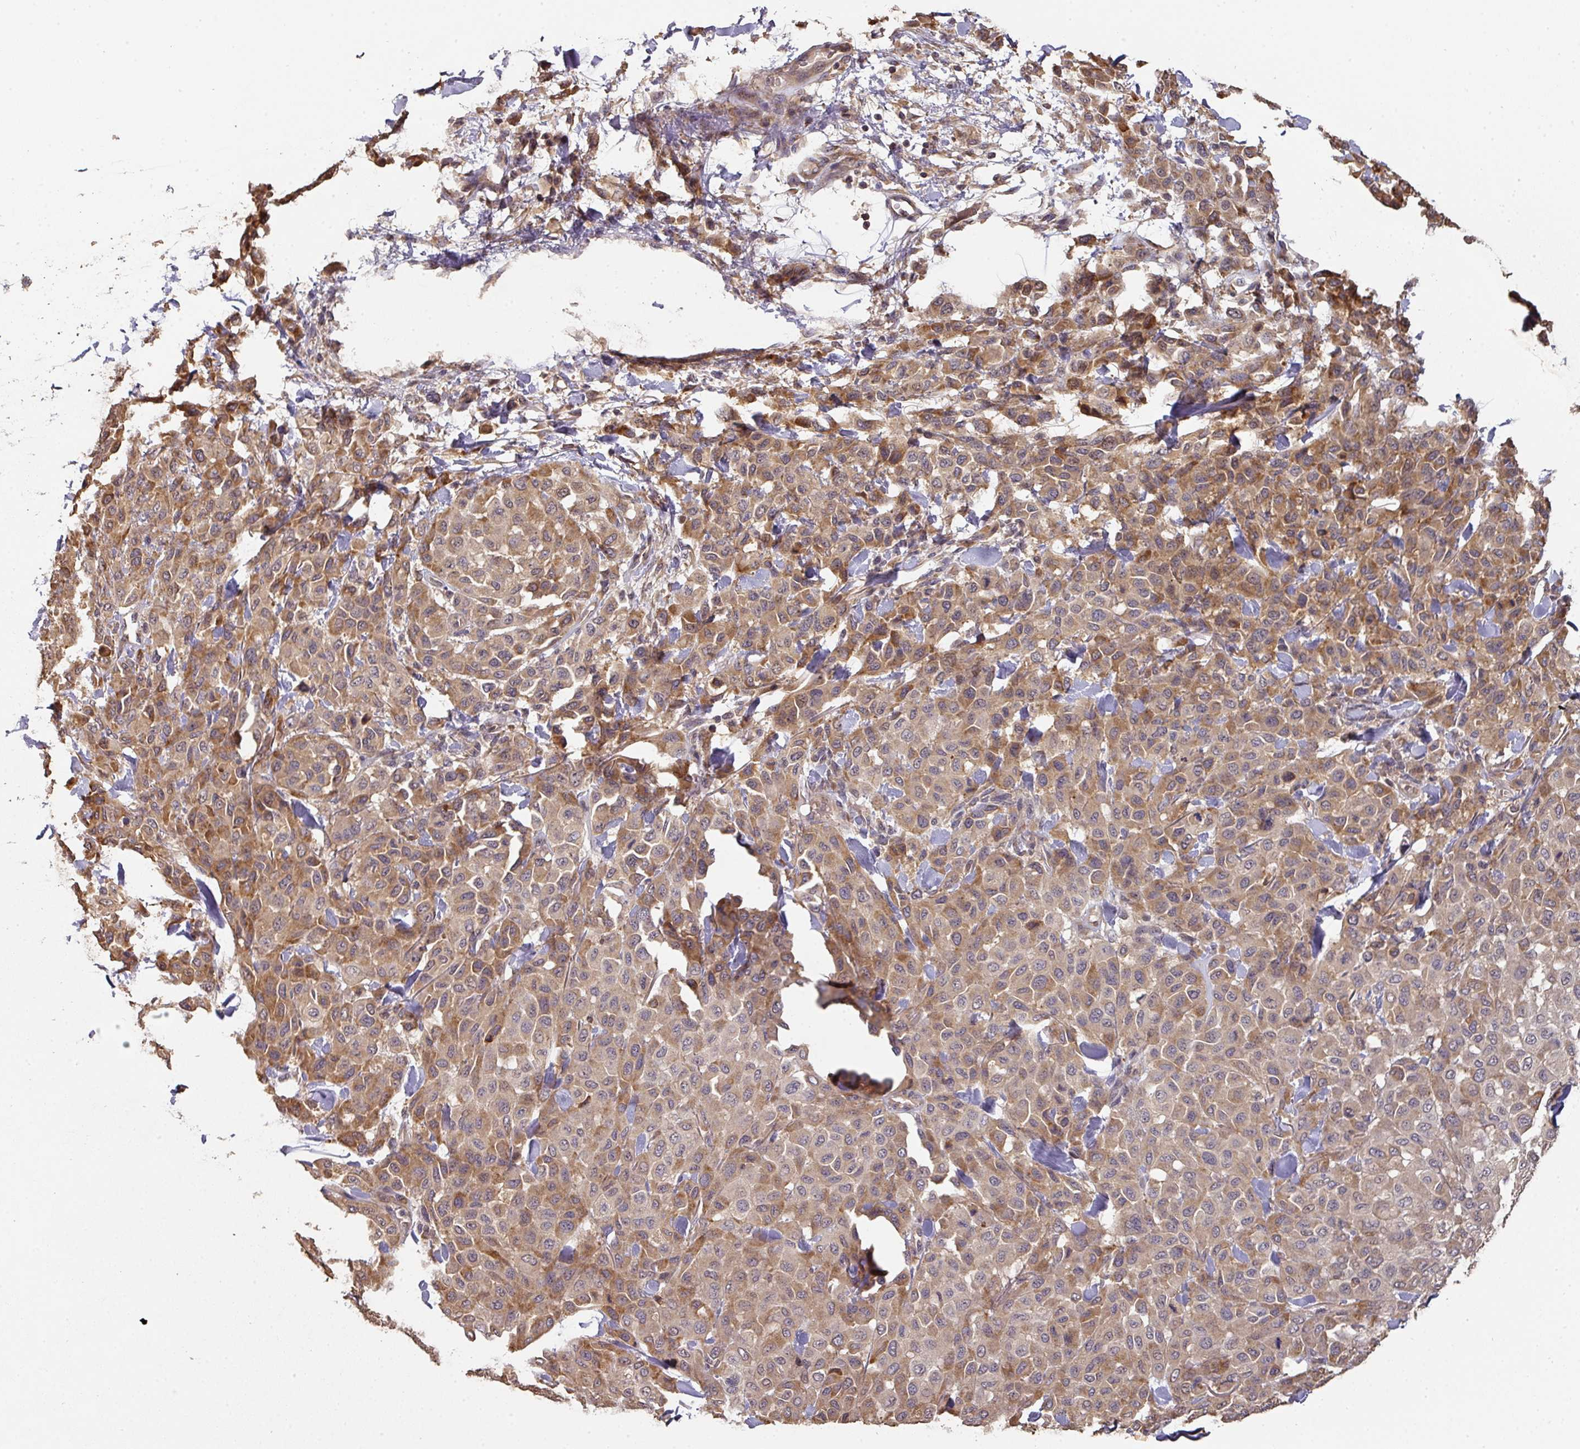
{"staining": {"intensity": "moderate", "quantity": "25%-75%", "location": "cytoplasmic/membranous"}, "tissue": "melanoma", "cell_type": "Tumor cells", "image_type": "cancer", "snomed": [{"axis": "morphology", "description": "Malignant melanoma, Metastatic site"}, {"axis": "topography", "description": "Skin"}], "caption": "High-magnification brightfield microscopy of melanoma stained with DAB (brown) and counterstained with hematoxylin (blue). tumor cells exhibit moderate cytoplasmic/membranous expression is seen in about25%-75% of cells.", "gene": "ACVR2B", "patient": {"sex": "female", "age": 81}}